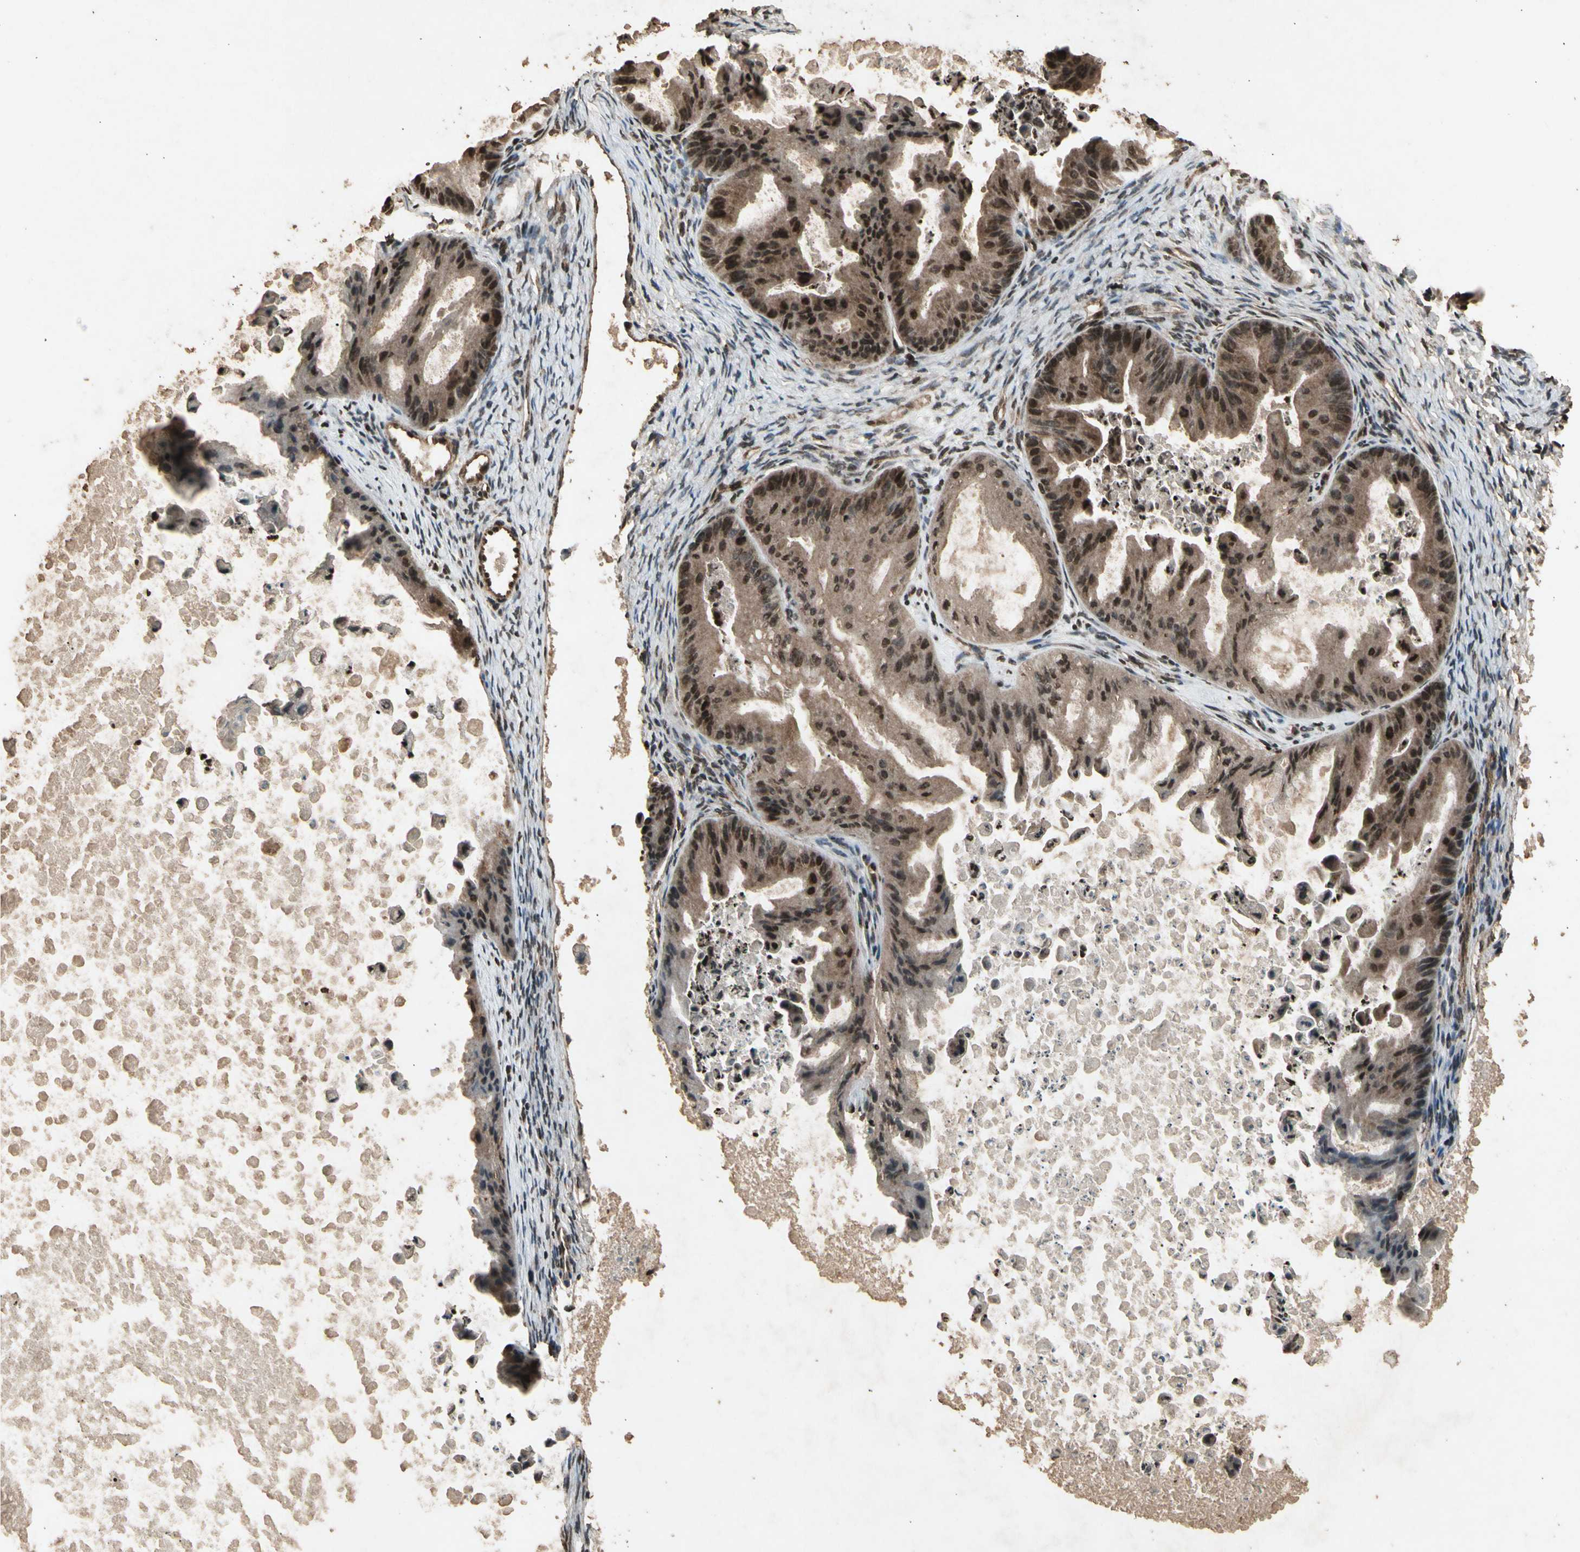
{"staining": {"intensity": "strong", "quantity": "25%-75%", "location": "nuclear"}, "tissue": "ovarian cancer", "cell_type": "Tumor cells", "image_type": "cancer", "snomed": [{"axis": "morphology", "description": "Cystadenocarcinoma, mucinous, NOS"}, {"axis": "topography", "description": "Ovary"}], "caption": "Ovarian cancer stained with a brown dye reveals strong nuclear positive expression in about 25%-75% of tumor cells.", "gene": "GLRX", "patient": {"sex": "female", "age": 37}}